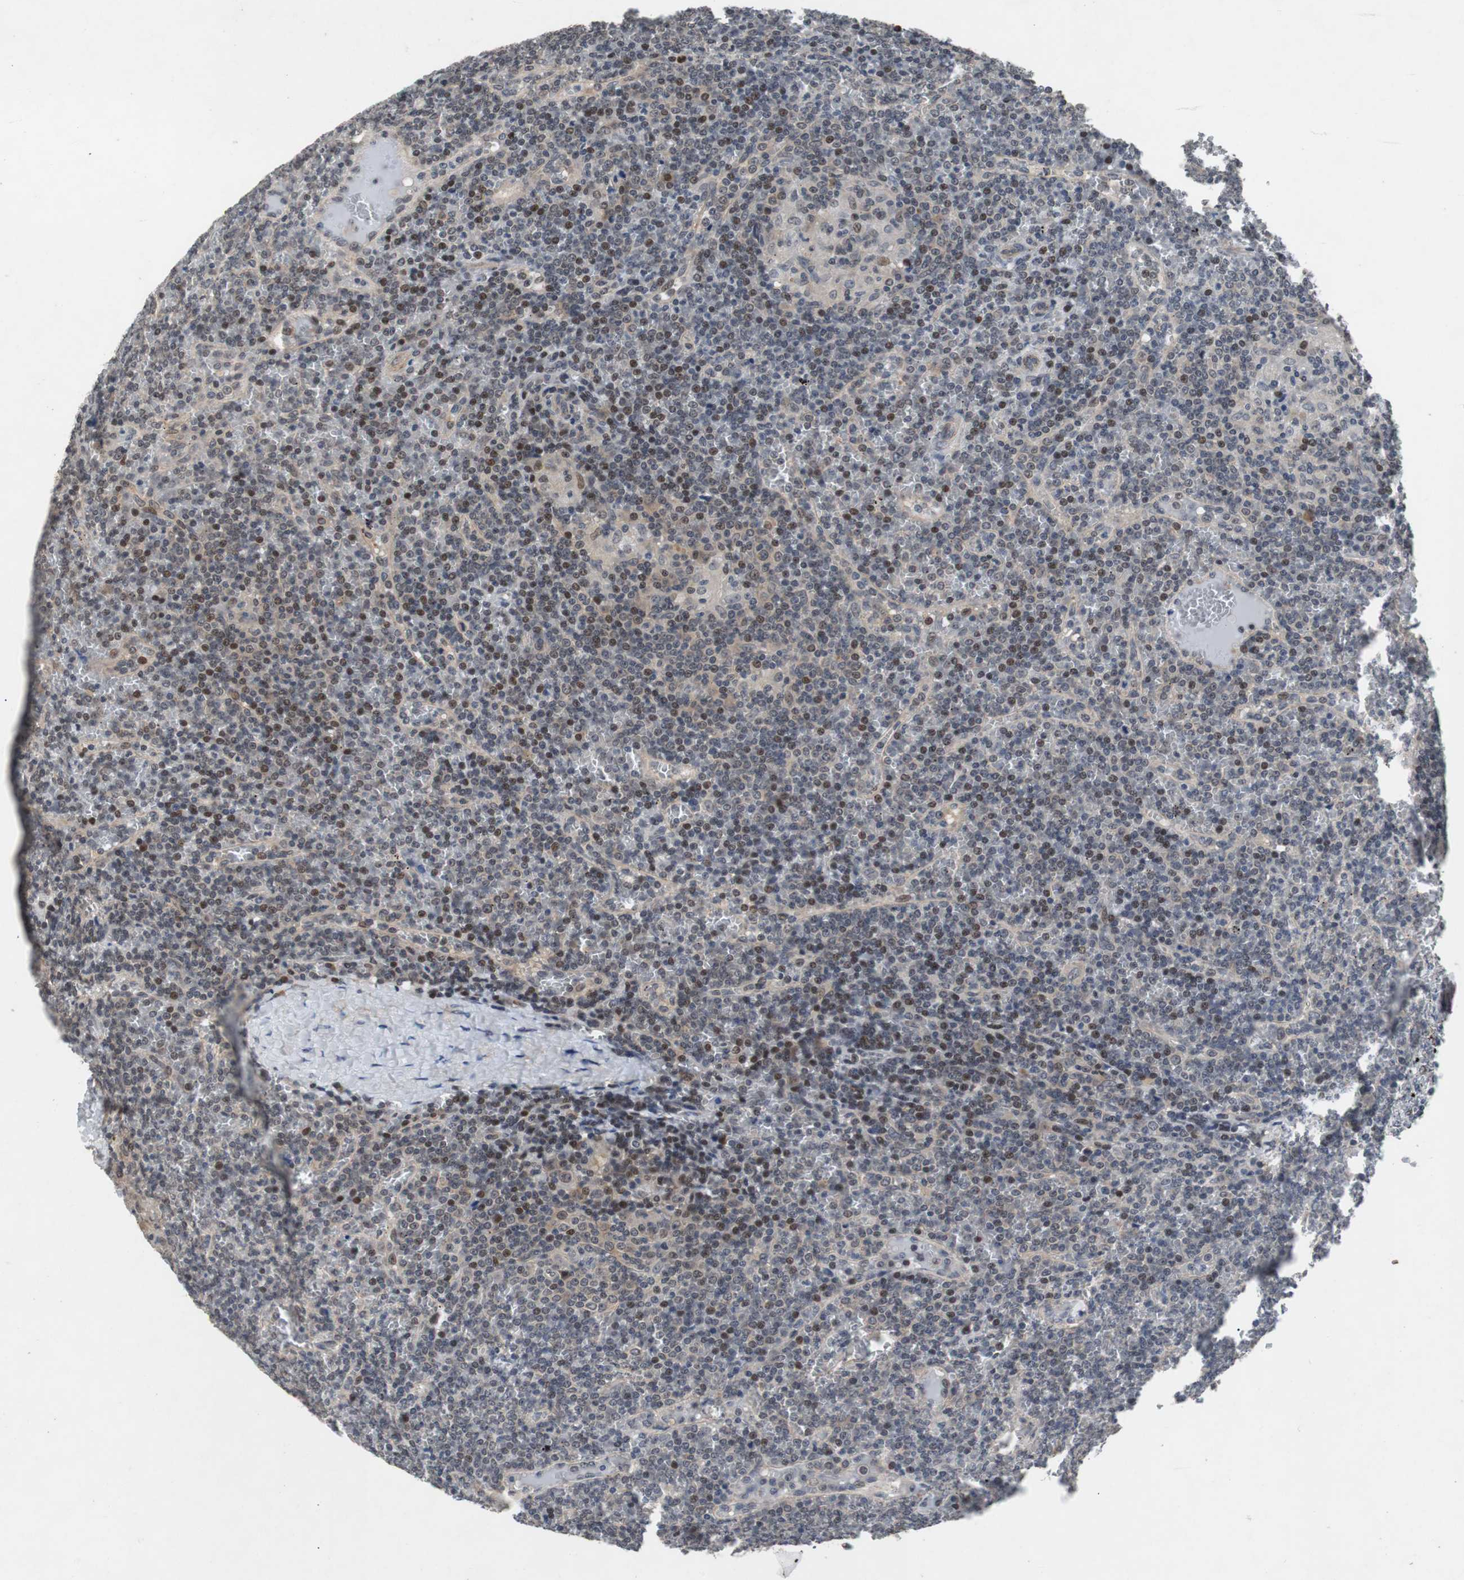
{"staining": {"intensity": "moderate", "quantity": "25%-75%", "location": "nuclear"}, "tissue": "lymphoma", "cell_type": "Tumor cells", "image_type": "cancer", "snomed": [{"axis": "morphology", "description": "Malignant lymphoma, non-Hodgkin's type, Low grade"}, {"axis": "topography", "description": "Spleen"}], "caption": "About 25%-75% of tumor cells in human lymphoma reveal moderate nuclear protein staining as visualized by brown immunohistochemical staining.", "gene": "TP63", "patient": {"sex": "female", "age": 19}}